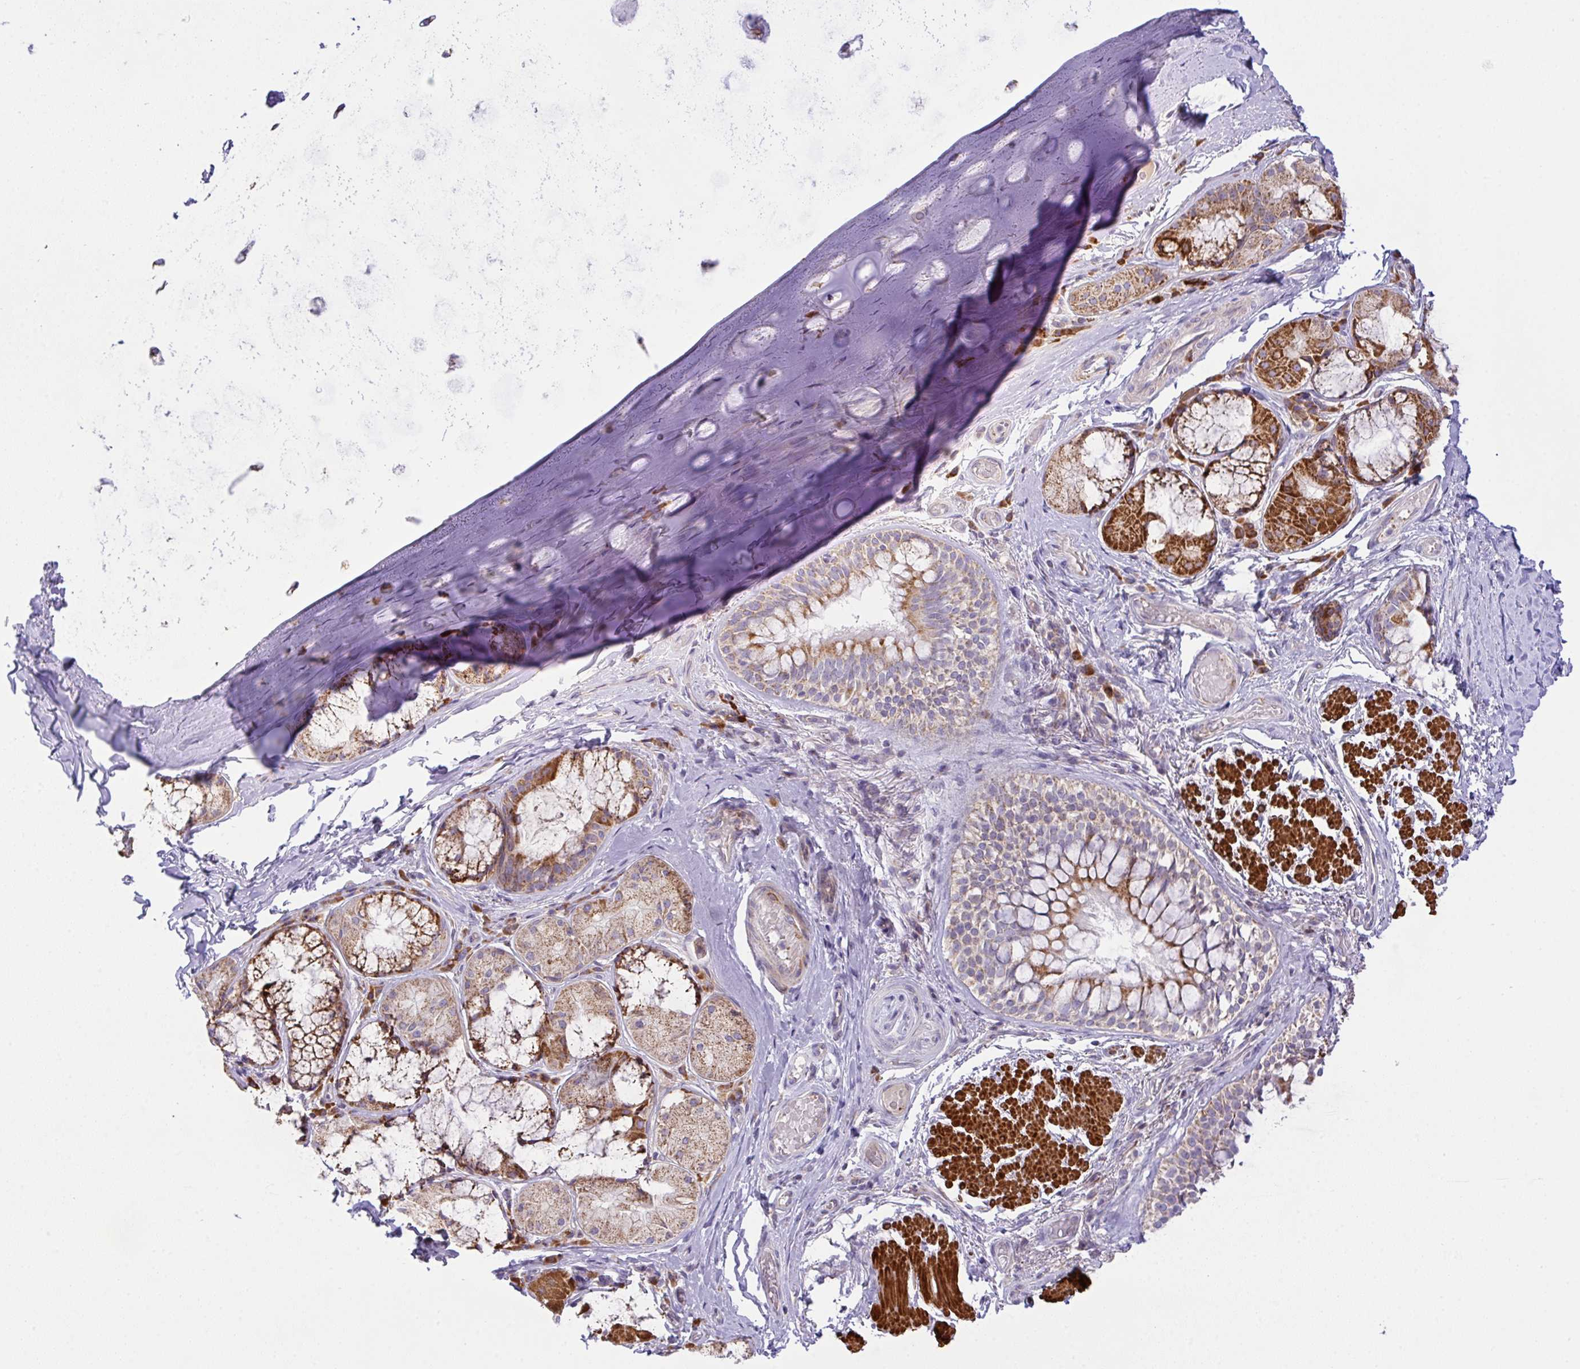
{"staining": {"intensity": "negative", "quantity": "none", "location": "none"}, "tissue": "soft tissue", "cell_type": "Chondrocytes", "image_type": "normal", "snomed": [{"axis": "morphology", "description": "Normal tissue, NOS"}, {"axis": "topography", "description": "Cartilage tissue"}, {"axis": "topography", "description": "Bronchus"}], "caption": "This is an immunohistochemistry (IHC) photomicrograph of benign soft tissue. There is no staining in chondrocytes.", "gene": "CHDH", "patient": {"sex": "male", "age": 64}}